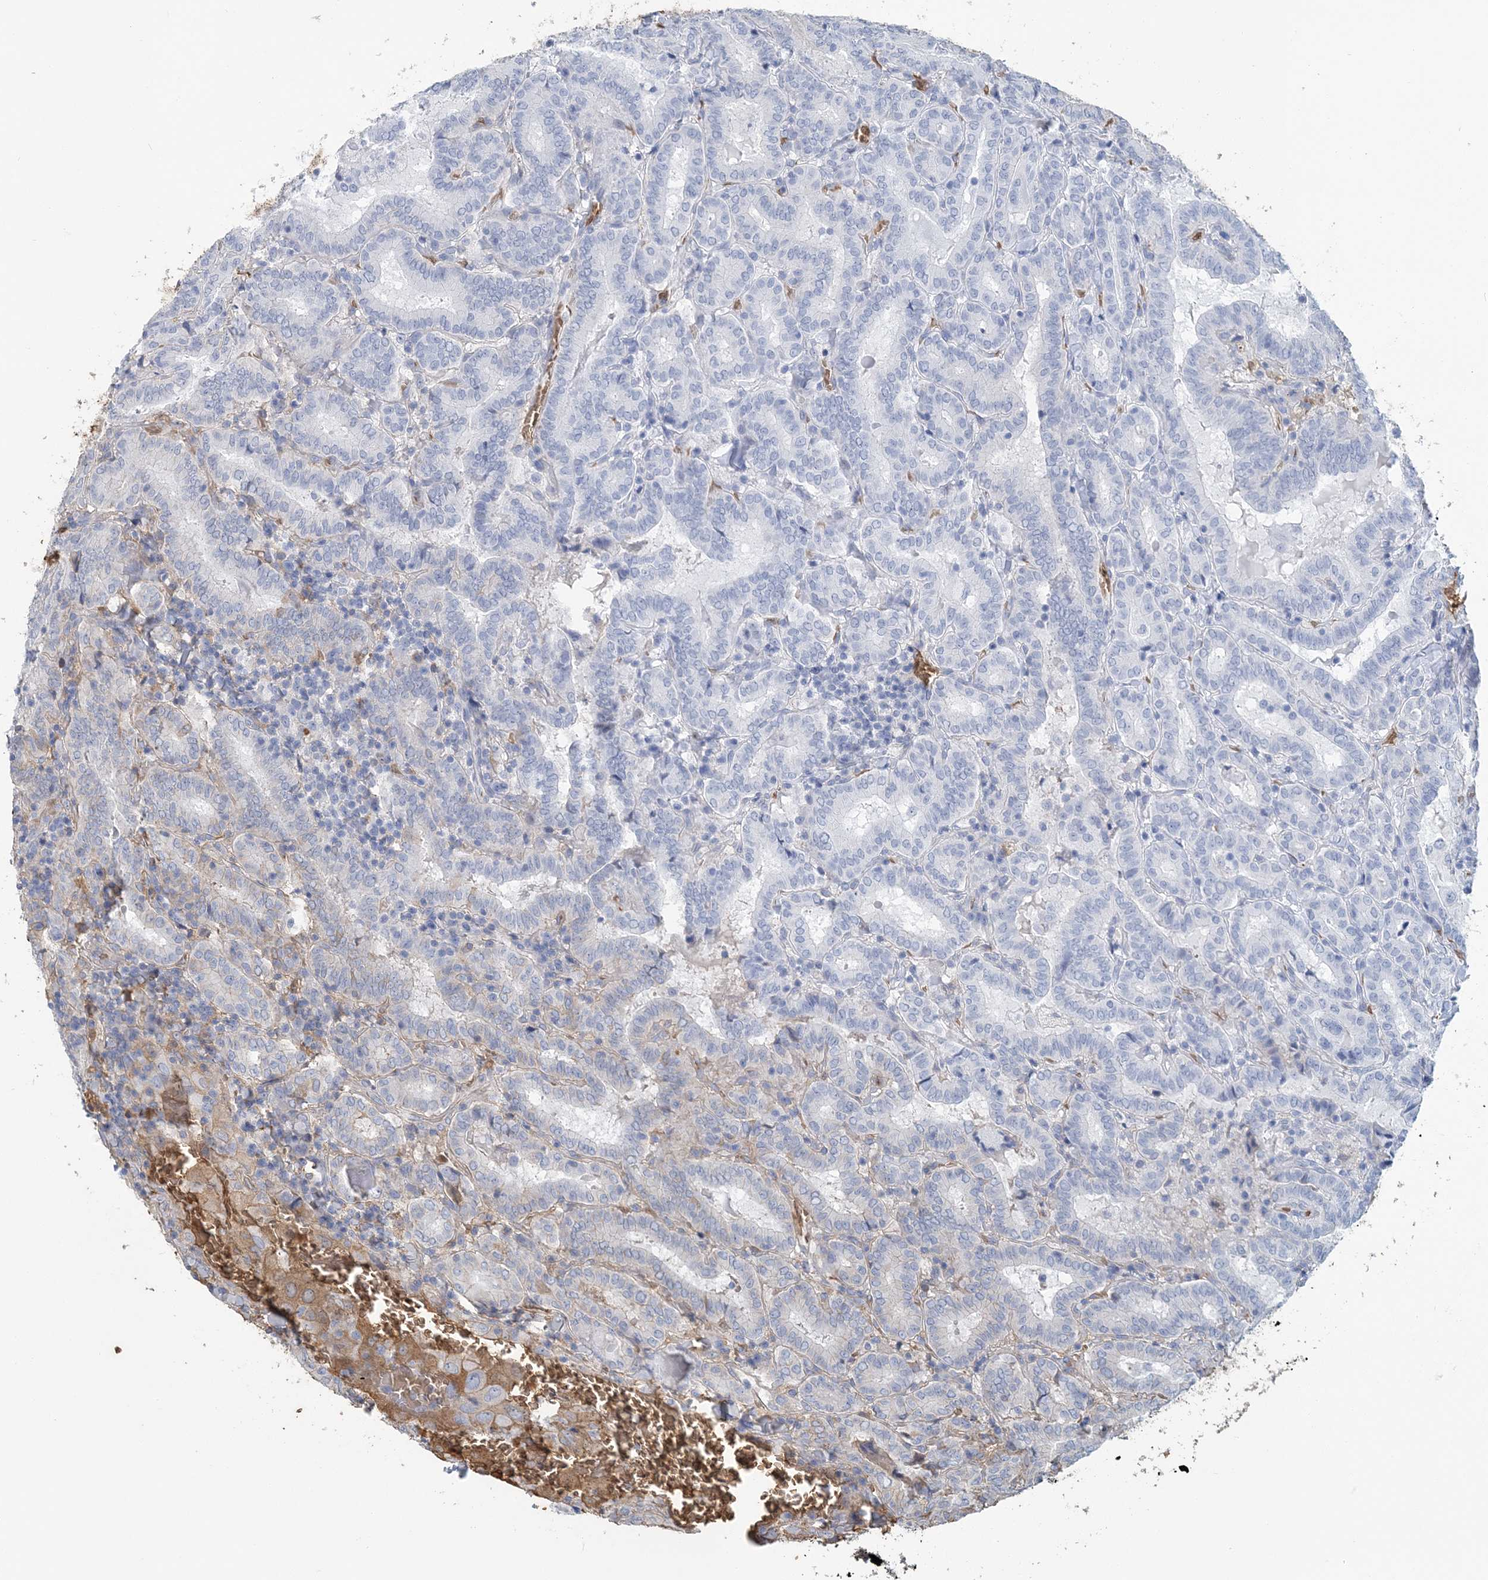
{"staining": {"intensity": "negative", "quantity": "none", "location": "none"}, "tissue": "thyroid cancer", "cell_type": "Tumor cells", "image_type": "cancer", "snomed": [{"axis": "morphology", "description": "Papillary adenocarcinoma, NOS"}, {"axis": "topography", "description": "Thyroid gland"}], "caption": "This is an immunohistochemistry histopathology image of papillary adenocarcinoma (thyroid). There is no positivity in tumor cells.", "gene": "HBD", "patient": {"sex": "female", "age": 72}}